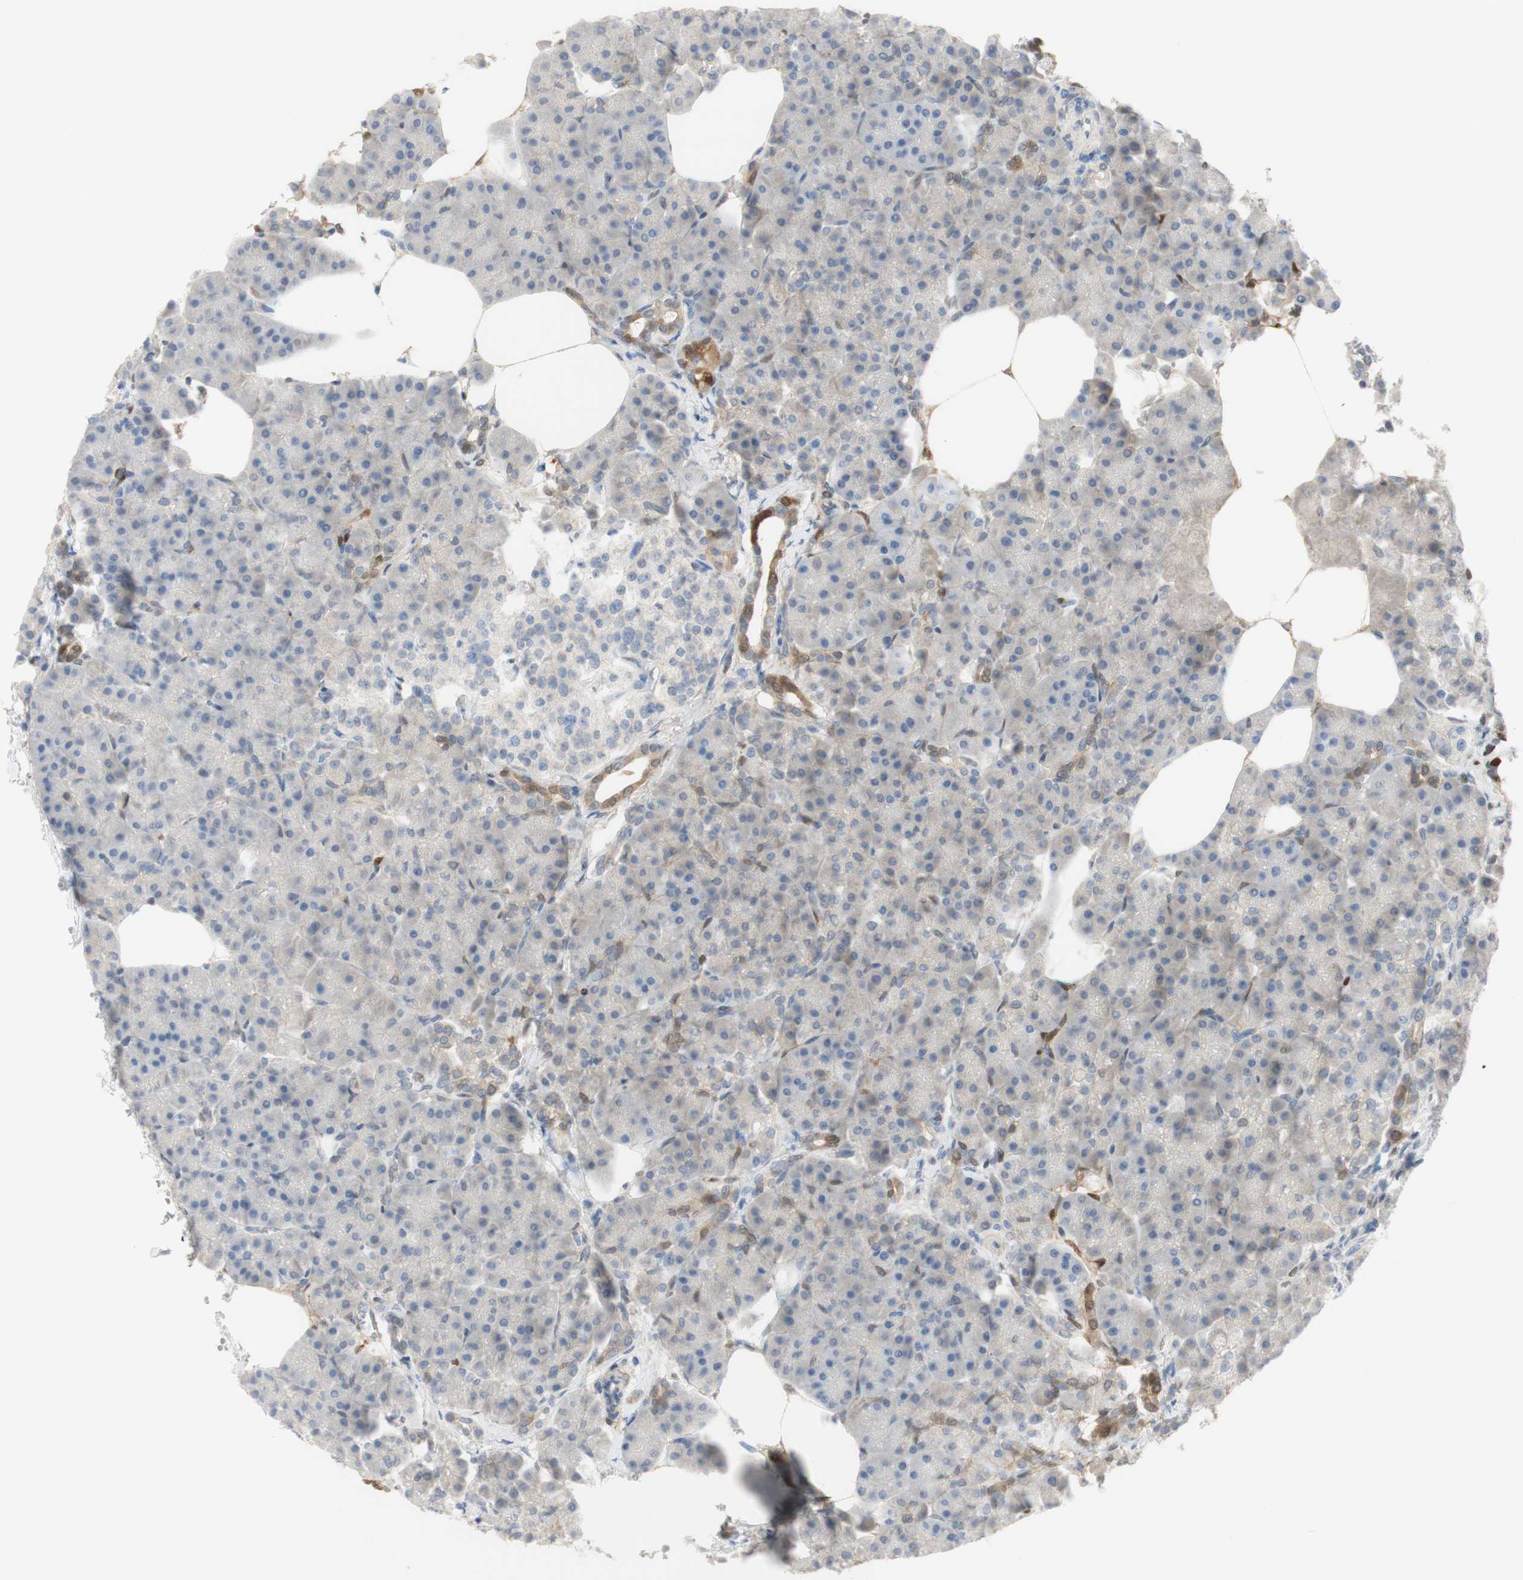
{"staining": {"intensity": "moderate", "quantity": "<25%", "location": "cytoplasmic/membranous"}, "tissue": "pancreas", "cell_type": "Exocrine glandular cells", "image_type": "normal", "snomed": [{"axis": "morphology", "description": "Normal tissue, NOS"}, {"axis": "topography", "description": "Pancreas"}], "caption": "Immunohistochemistry of normal human pancreas demonstrates low levels of moderate cytoplasmic/membranous positivity in about <25% of exocrine glandular cells.", "gene": "SELENBP1", "patient": {"sex": "female", "age": 70}}